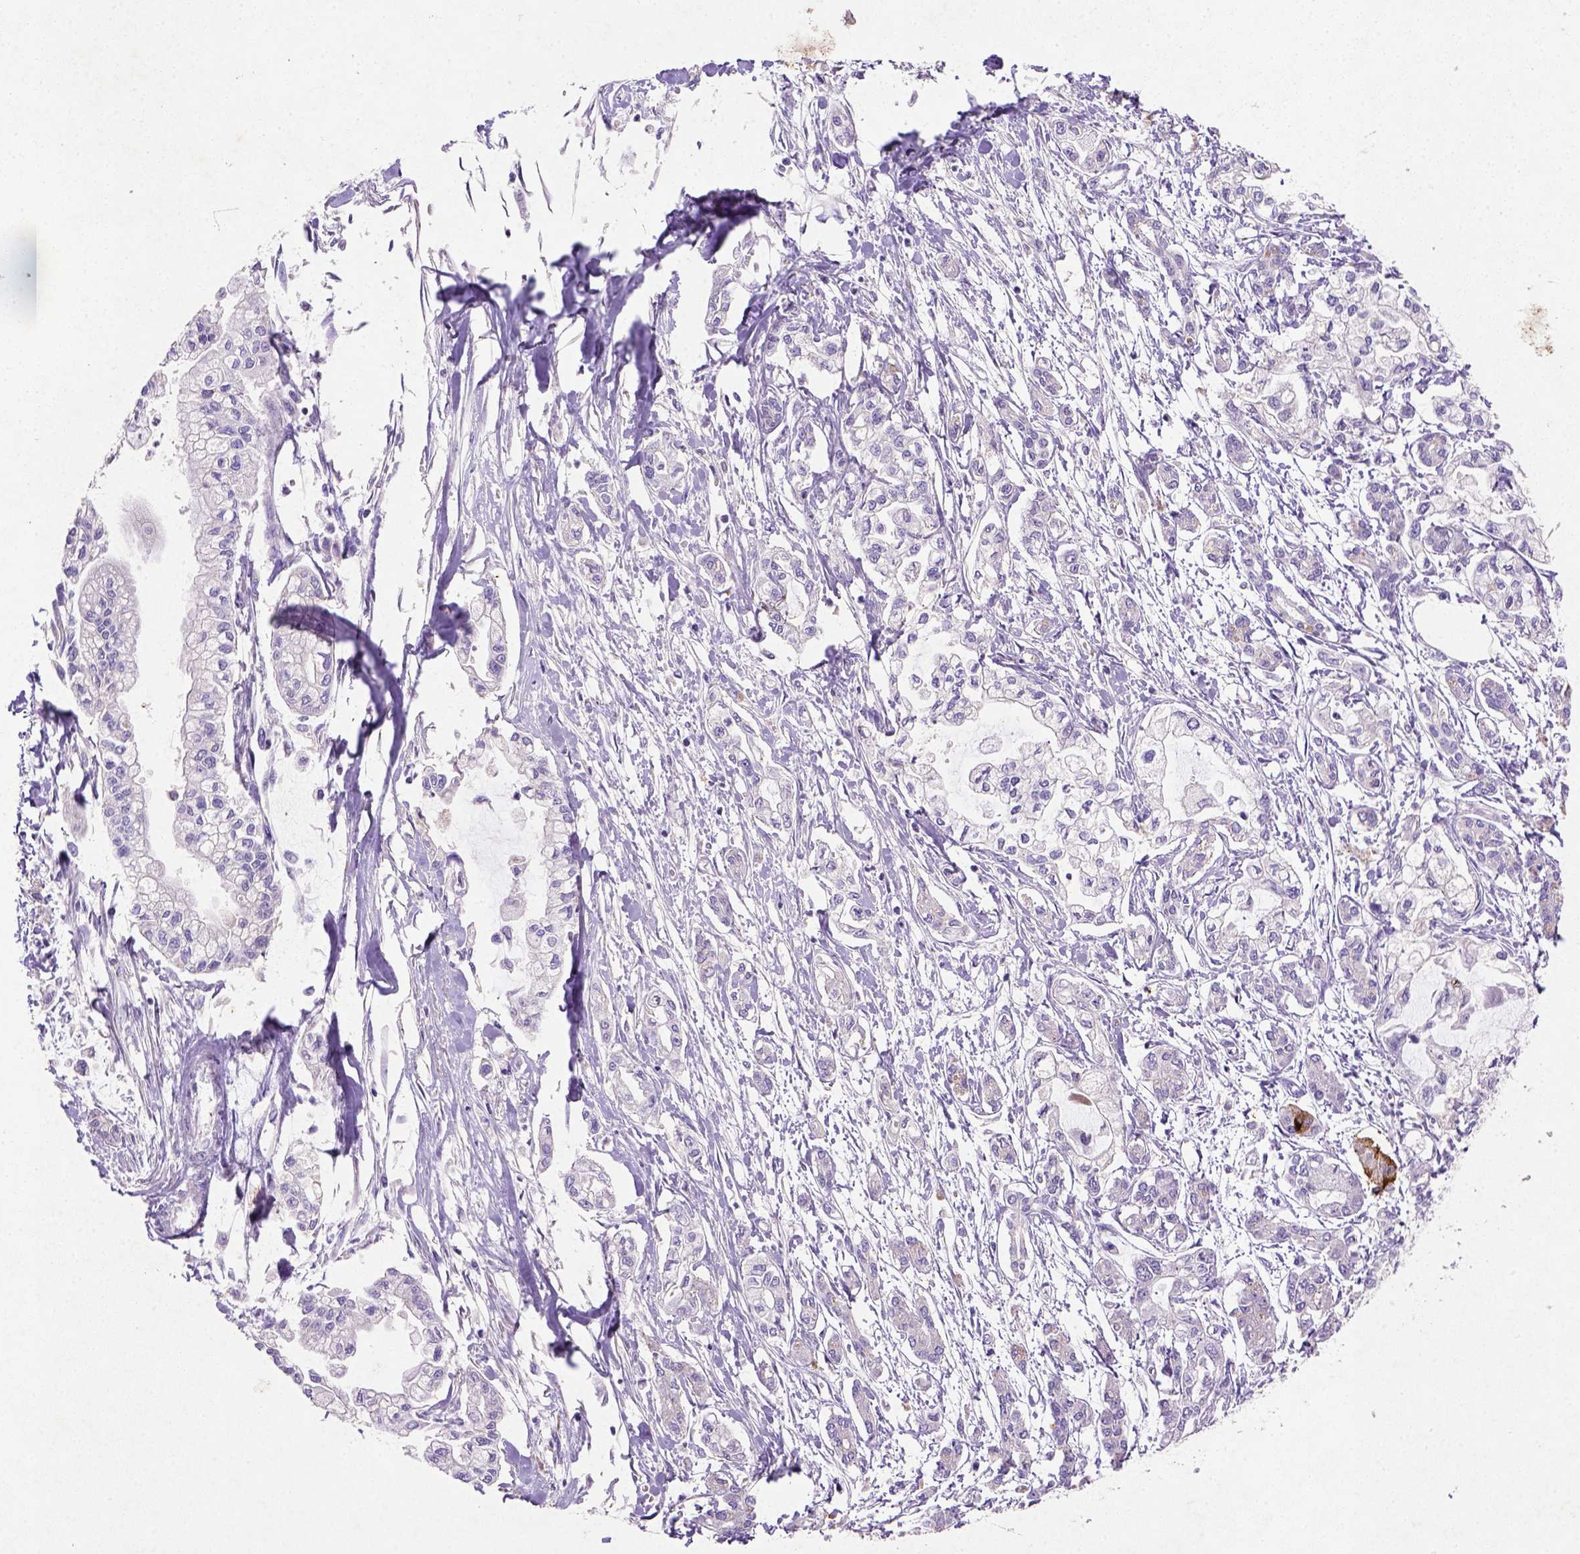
{"staining": {"intensity": "negative", "quantity": "none", "location": "none"}, "tissue": "pancreatic cancer", "cell_type": "Tumor cells", "image_type": "cancer", "snomed": [{"axis": "morphology", "description": "Adenocarcinoma, NOS"}, {"axis": "topography", "description": "Pancreas"}], "caption": "There is no significant staining in tumor cells of adenocarcinoma (pancreatic).", "gene": "NUDT2", "patient": {"sex": "male", "age": 54}}